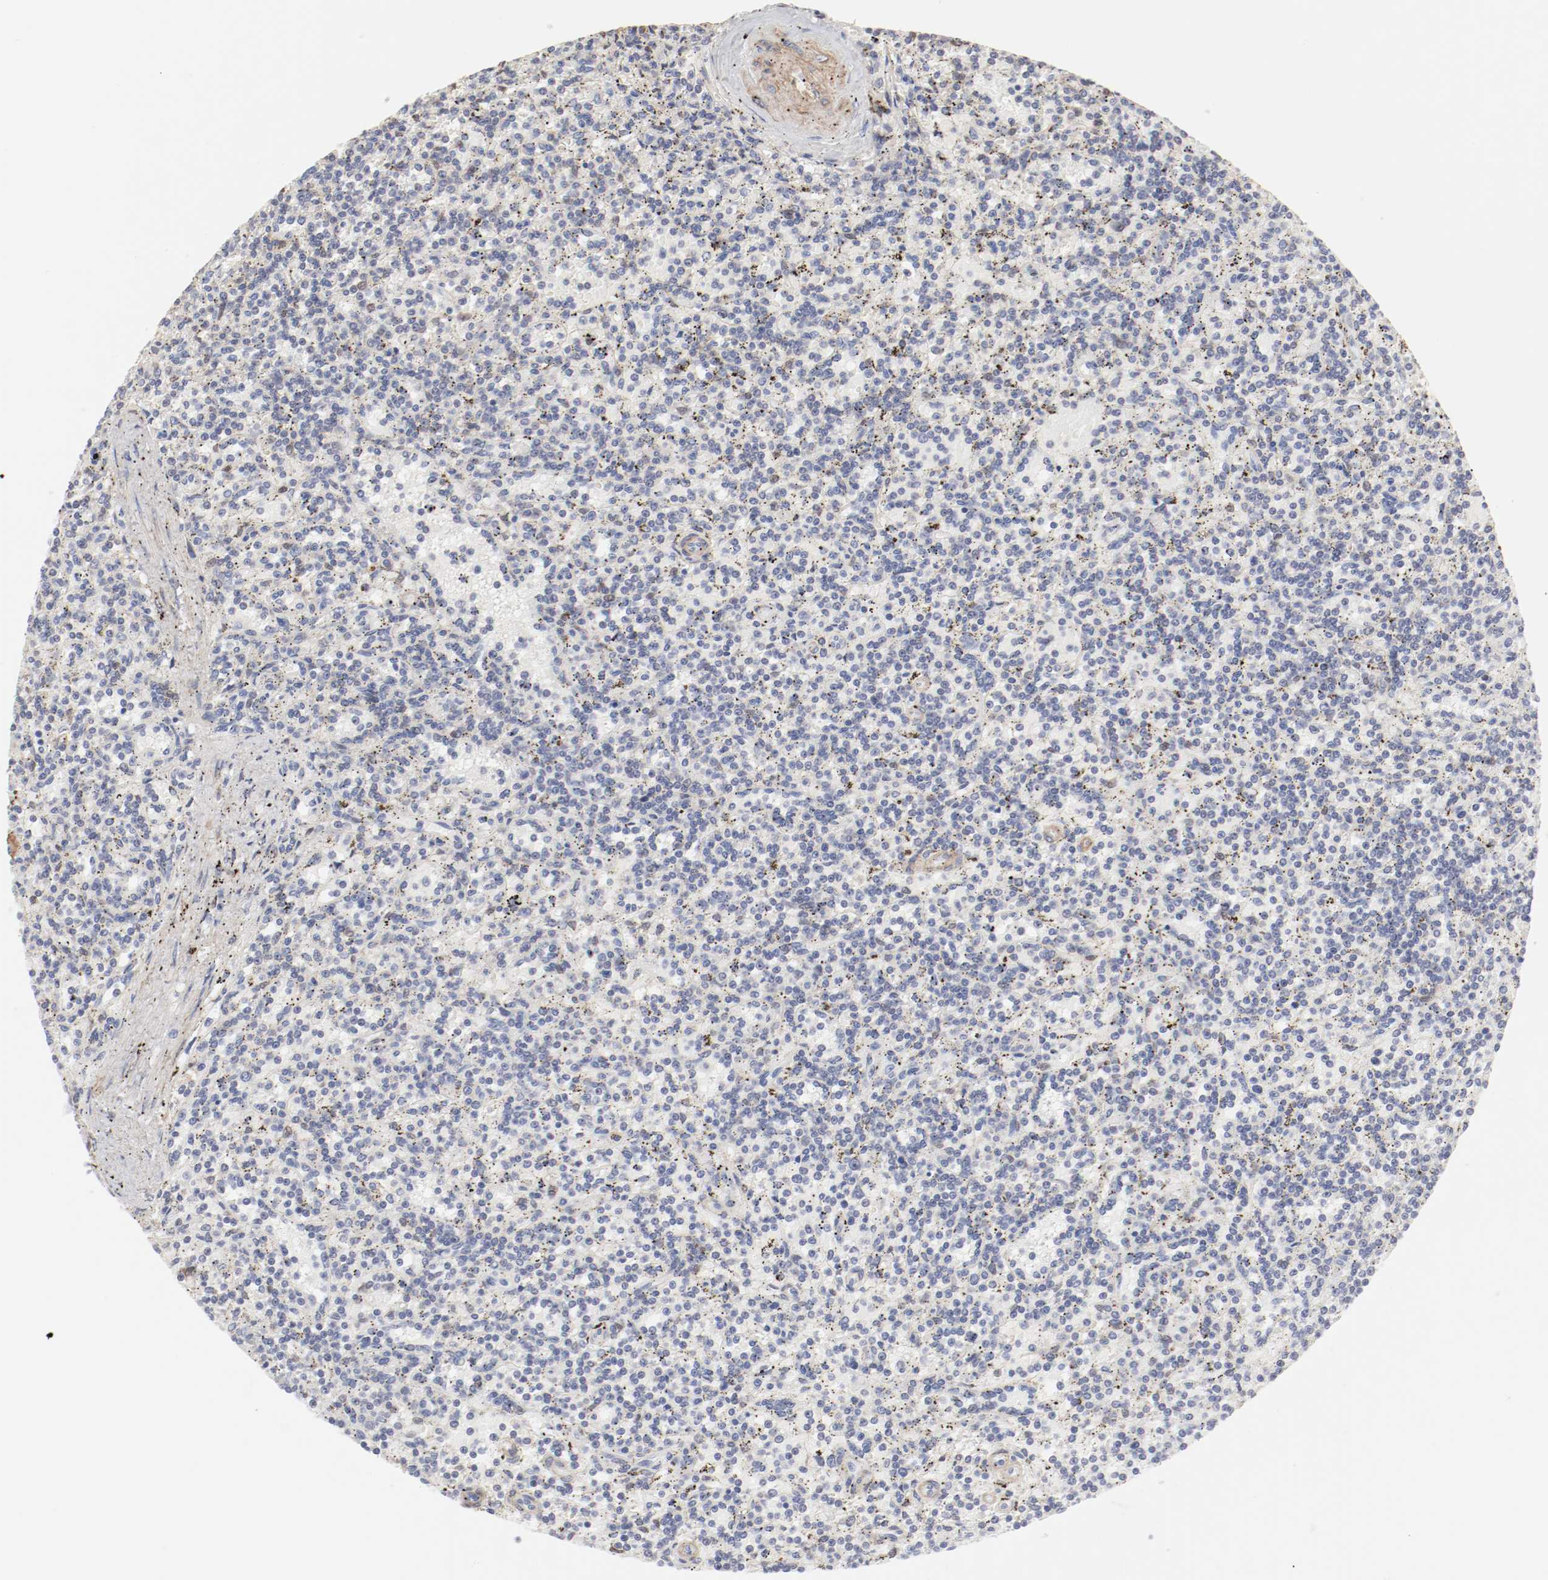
{"staining": {"intensity": "negative", "quantity": "none", "location": "none"}, "tissue": "lymphoma", "cell_type": "Tumor cells", "image_type": "cancer", "snomed": [{"axis": "morphology", "description": "Malignant lymphoma, non-Hodgkin's type, Low grade"}, {"axis": "topography", "description": "Spleen"}], "caption": "Tumor cells are negative for brown protein staining in lymphoma.", "gene": "MAGED4", "patient": {"sex": "male", "age": 73}}